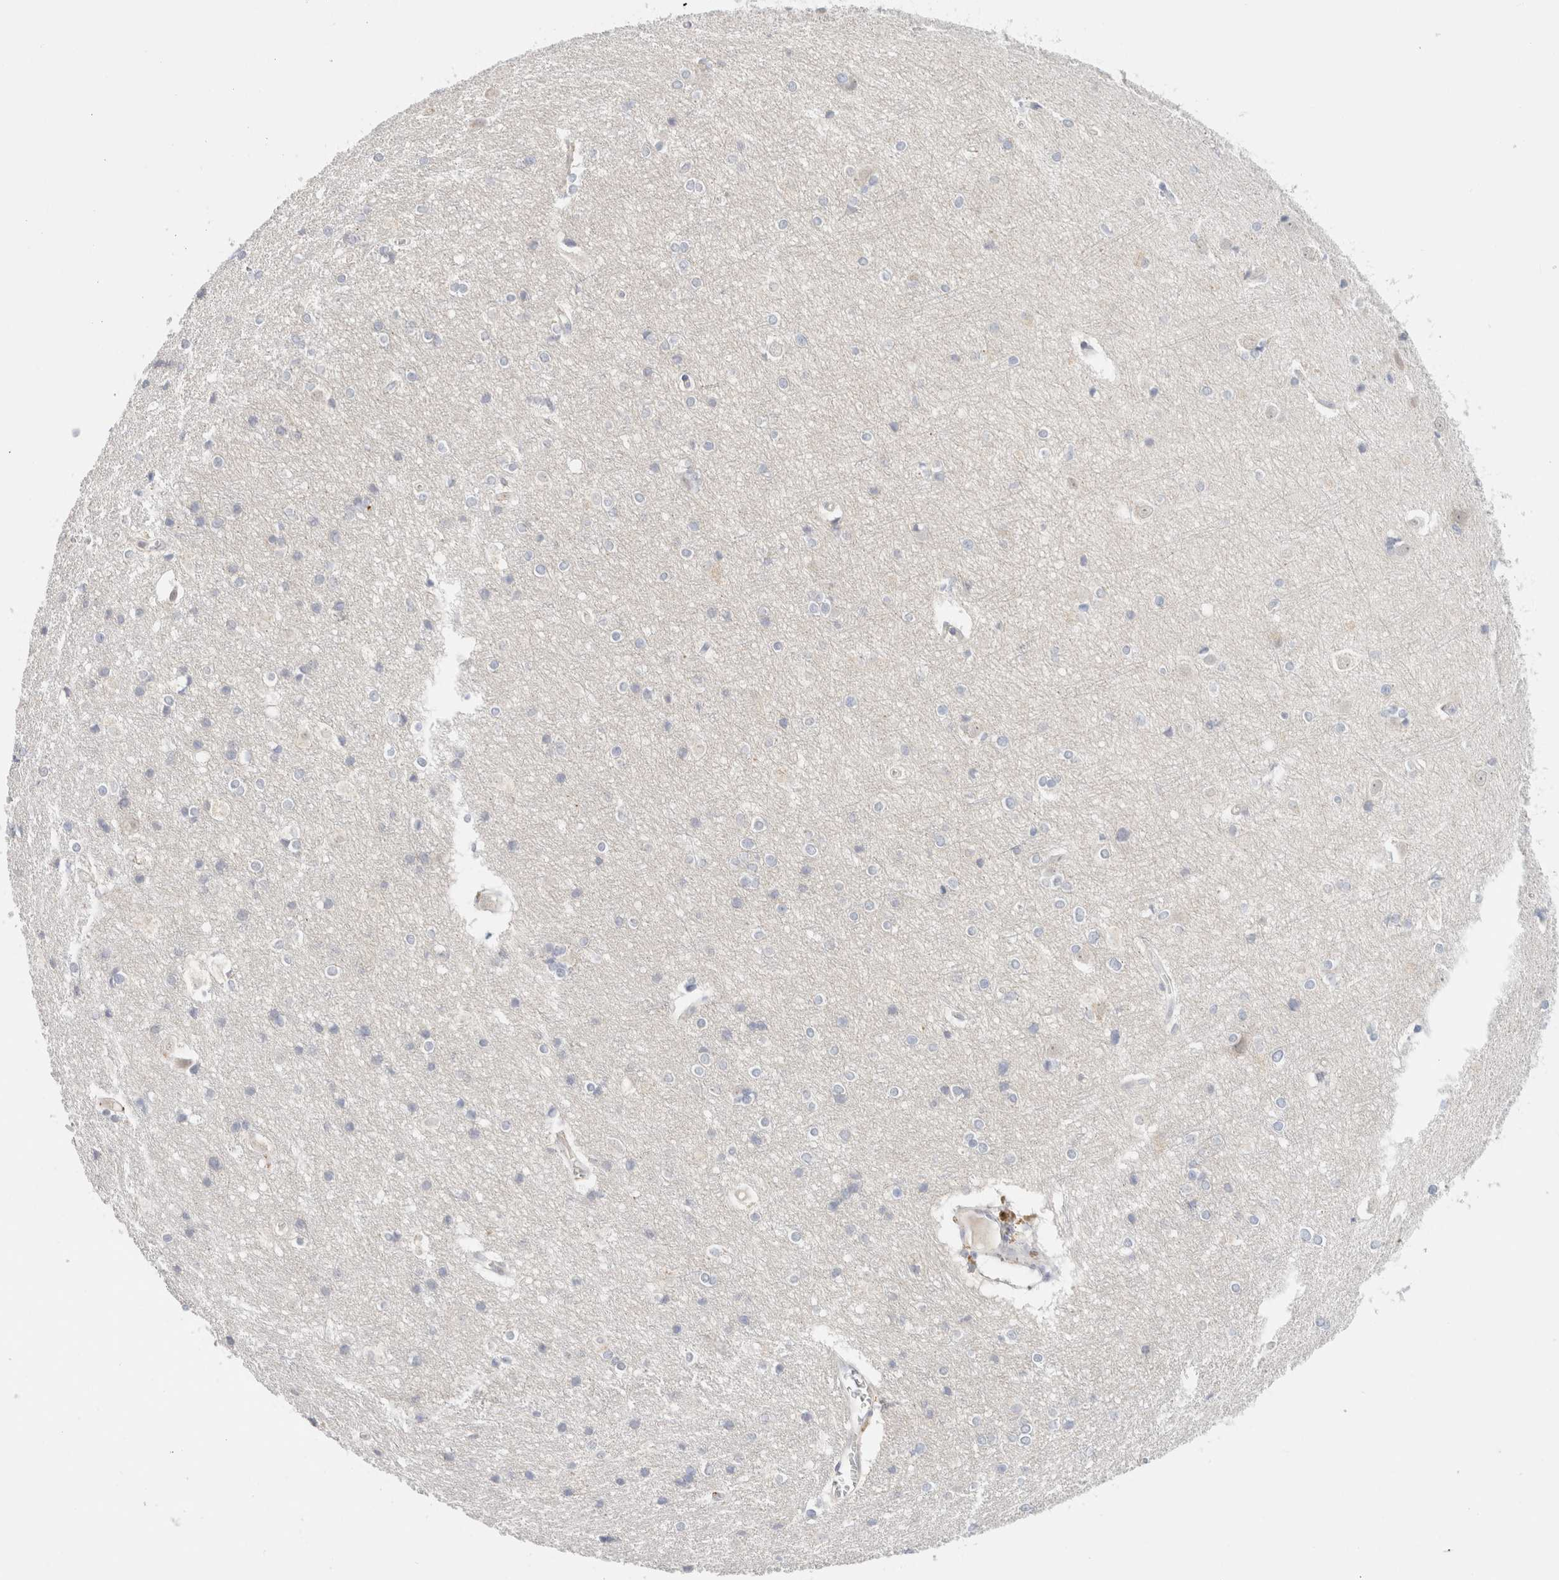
{"staining": {"intensity": "negative", "quantity": "none", "location": "none"}, "tissue": "cerebral cortex", "cell_type": "Endothelial cells", "image_type": "normal", "snomed": [{"axis": "morphology", "description": "Normal tissue, NOS"}, {"axis": "topography", "description": "Cerebral cortex"}], "caption": "IHC histopathology image of unremarkable cerebral cortex stained for a protein (brown), which exhibits no expression in endothelial cells.", "gene": "SDR16C5", "patient": {"sex": "male", "age": 54}}